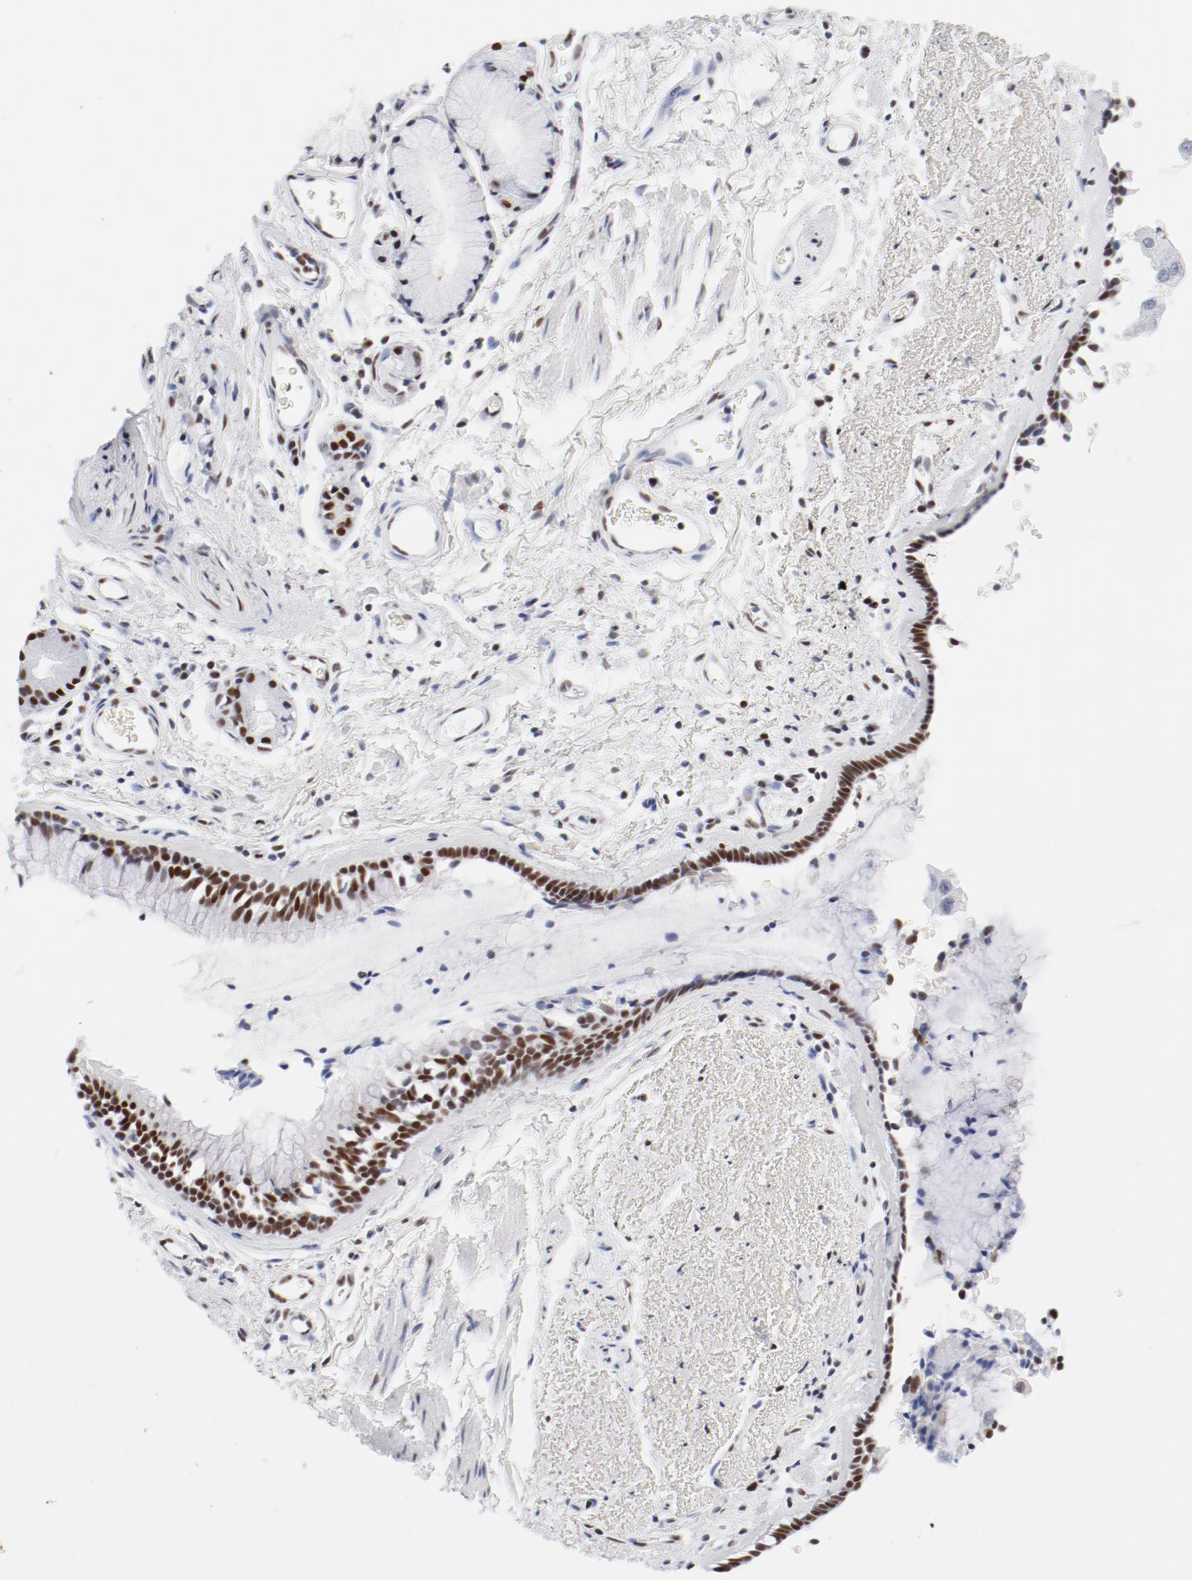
{"staining": {"intensity": "strong", "quantity": ">75%", "location": "nuclear"}, "tissue": "bronchus", "cell_type": "Respiratory epithelial cells", "image_type": "normal", "snomed": [{"axis": "morphology", "description": "Normal tissue, NOS"}, {"axis": "morphology", "description": "Adenocarcinoma, NOS"}, {"axis": "topography", "description": "Bronchus"}, {"axis": "topography", "description": "Lung"}], "caption": "This is an image of IHC staining of normal bronchus, which shows strong staining in the nuclear of respiratory epithelial cells.", "gene": "ATF2", "patient": {"sex": "male", "age": 71}}